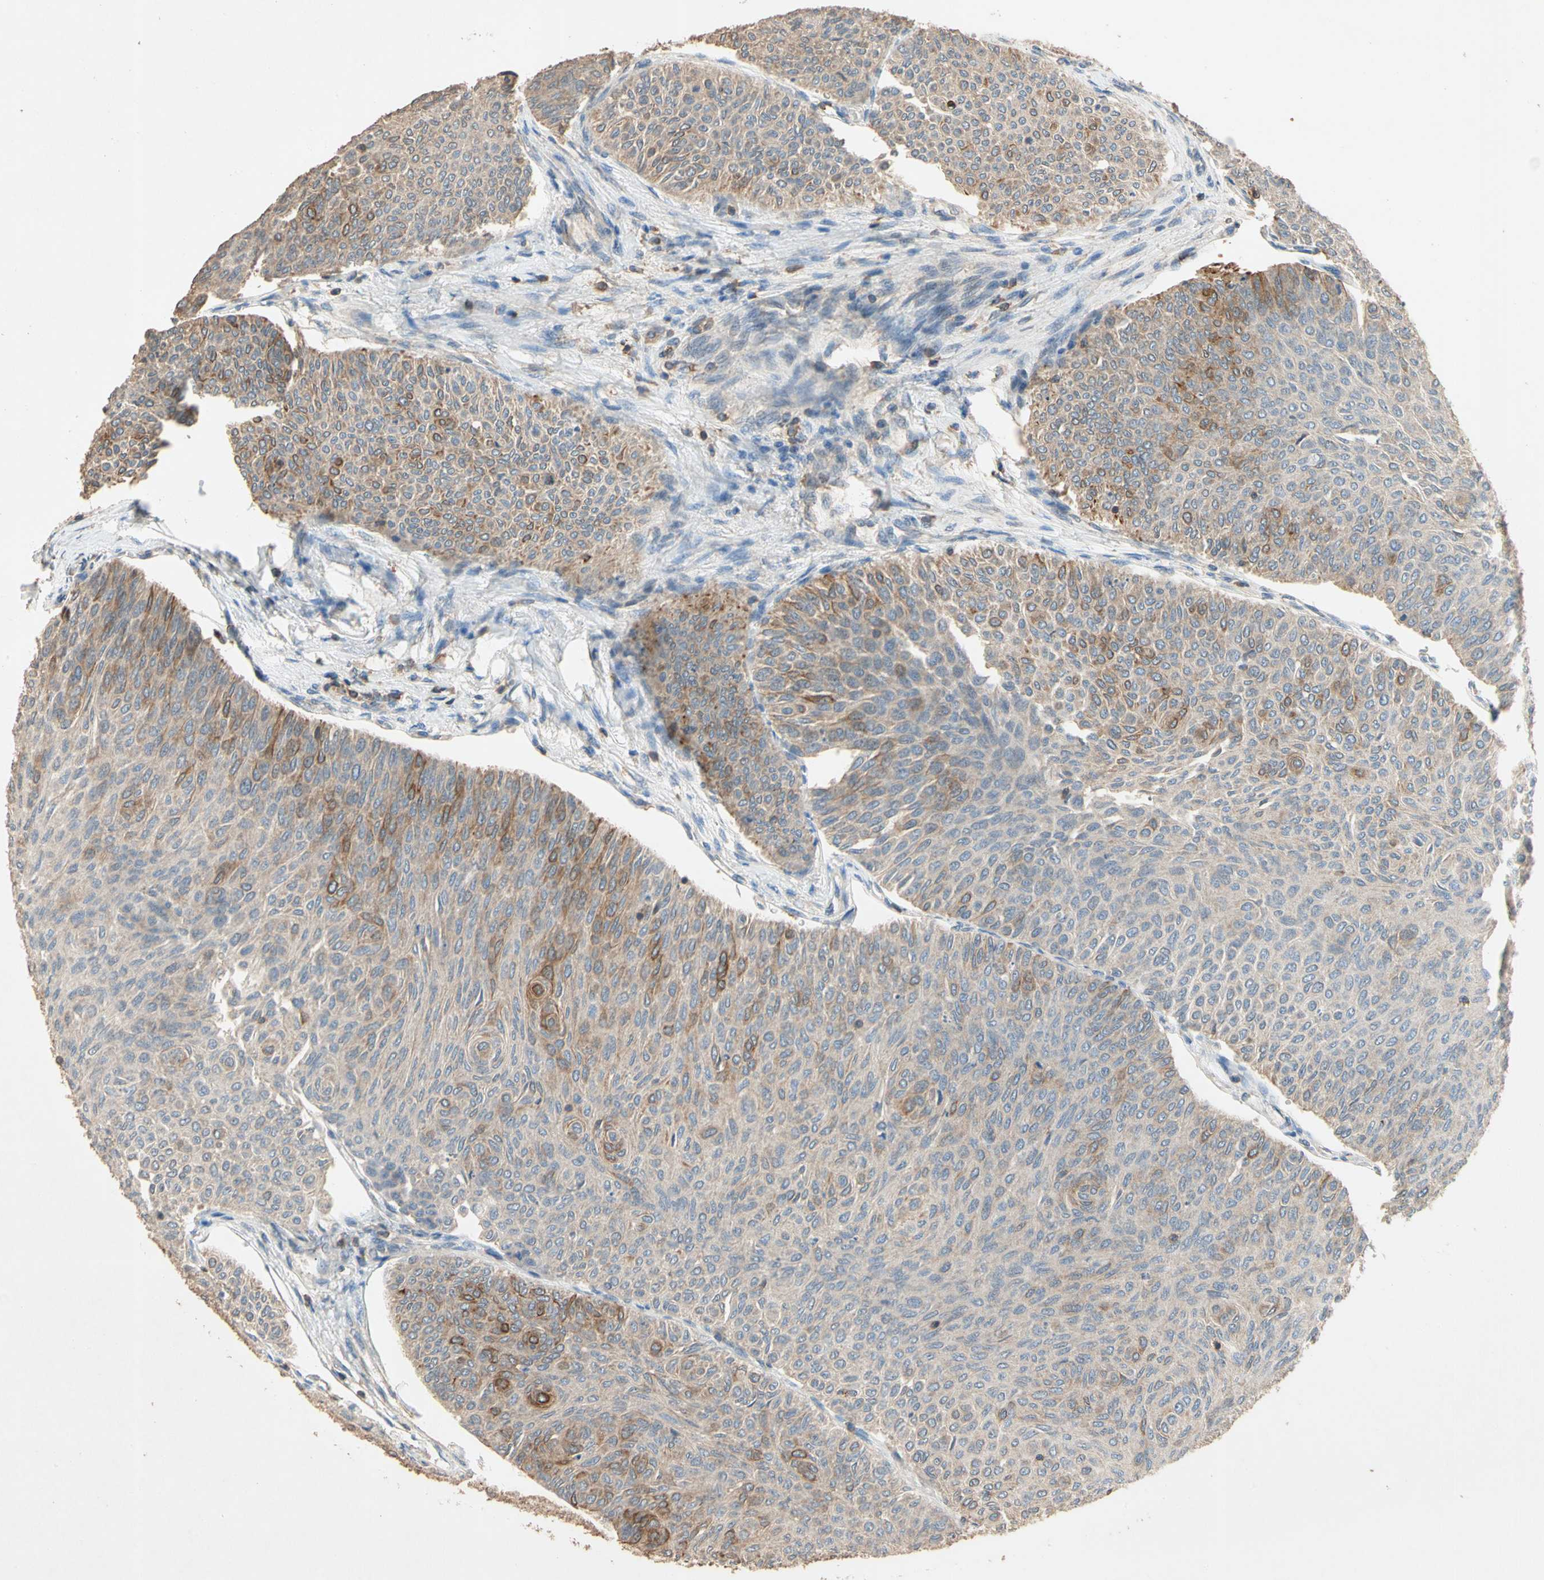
{"staining": {"intensity": "moderate", "quantity": "<25%", "location": "cytoplasmic/membranous"}, "tissue": "urothelial cancer", "cell_type": "Tumor cells", "image_type": "cancer", "snomed": [{"axis": "morphology", "description": "Urothelial carcinoma, Low grade"}, {"axis": "topography", "description": "Urinary bladder"}], "caption": "Immunohistochemical staining of human low-grade urothelial carcinoma exhibits low levels of moderate cytoplasmic/membranous protein expression in approximately <25% of tumor cells. (DAB = brown stain, brightfield microscopy at high magnification).", "gene": "MAP3K10", "patient": {"sex": "male", "age": 78}}